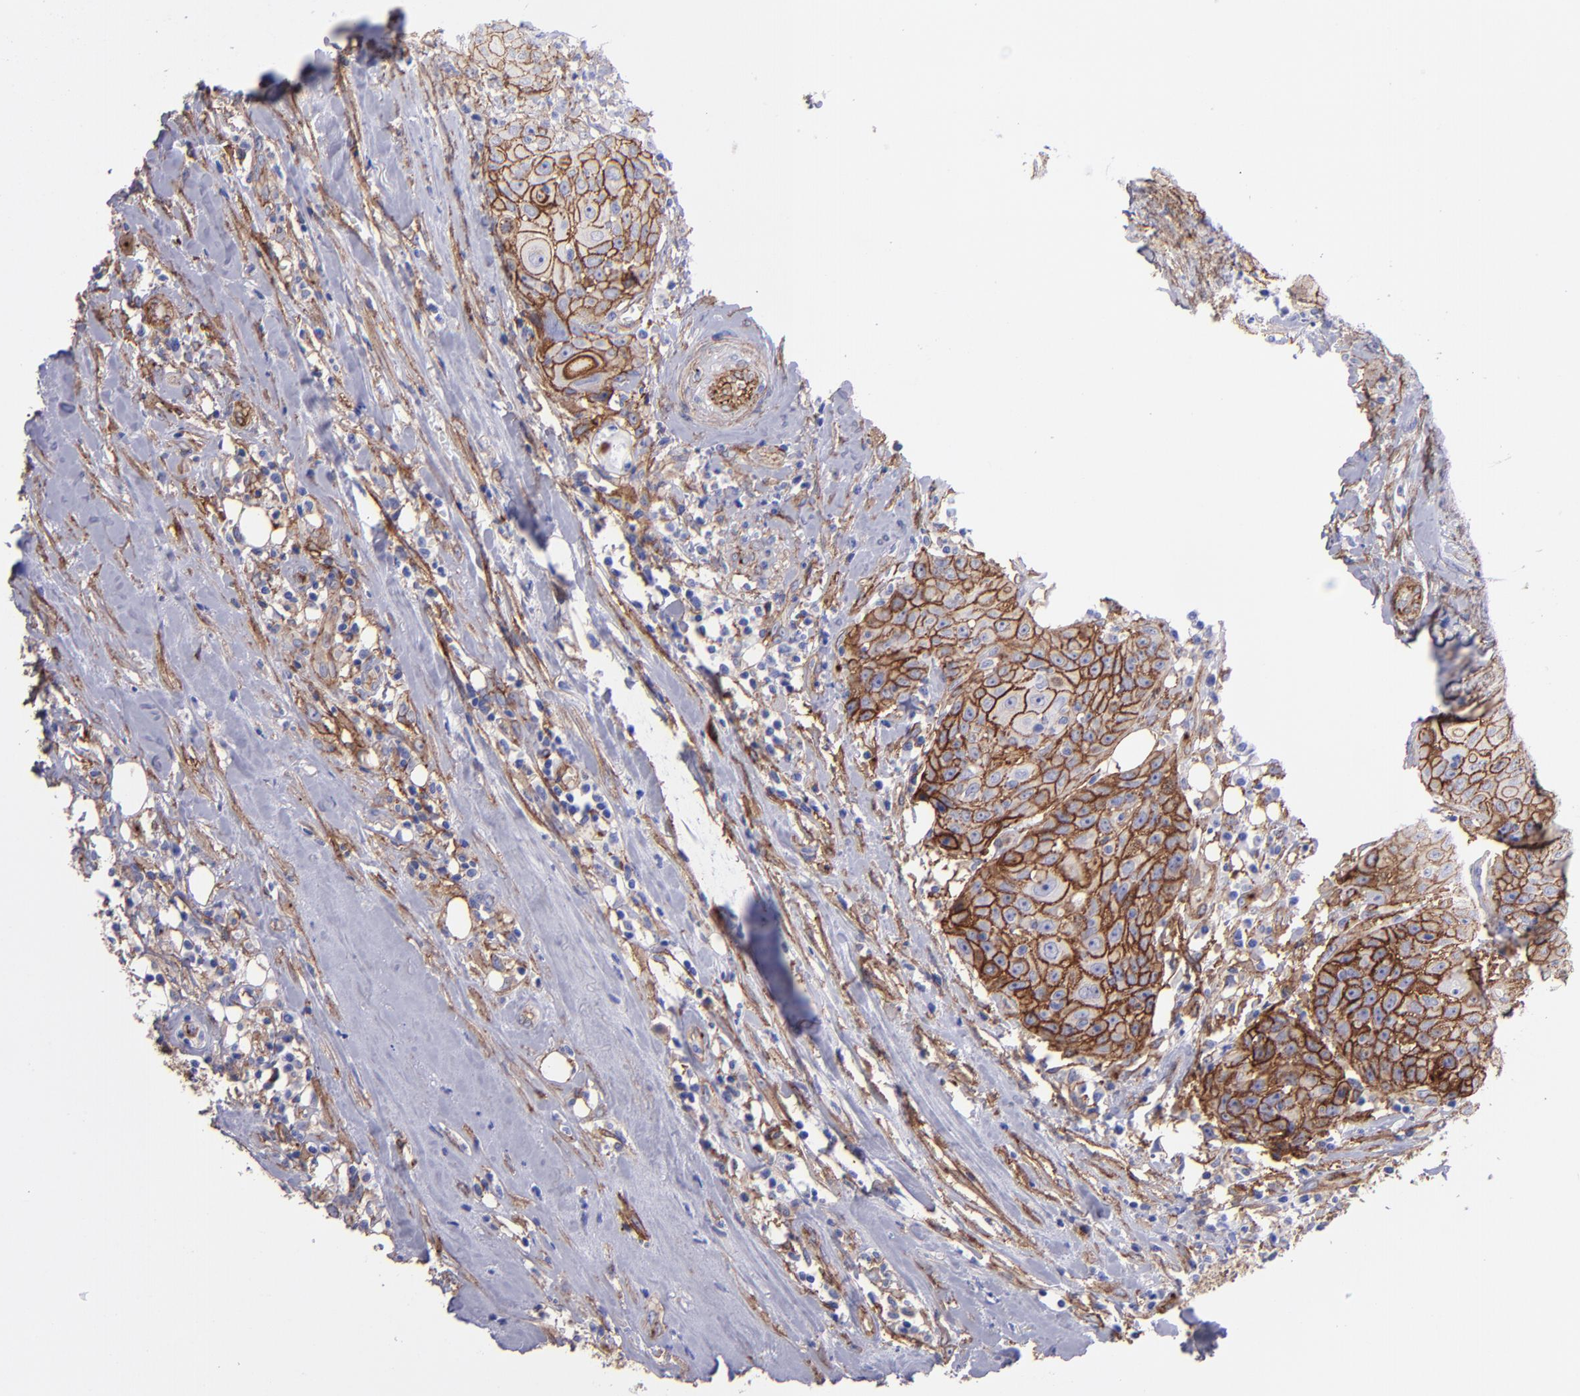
{"staining": {"intensity": "strong", "quantity": ">75%", "location": "cytoplasmic/membranous"}, "tissue": "head and neck cancer", "cell_type": "Tumor cells", "image_type": "cancer", "snomed": [{"axis": "morphology", "description": "Squamous cell carcinoma, NOS"}, {"axis": "topography", "description": "Oral tissue"}, {"axis": "topography", "description": "Head-Neck"}], "caption": "Immunohistochemistry image of human head and neck squamous cell carcinoma stained for a protein (brown), which exhibits high levels of strong cytoplasmic/membranous expression in about >75% of tumor cells.", "gene": "ITGAV", "patient": {"sex": "female", "age": 82}}